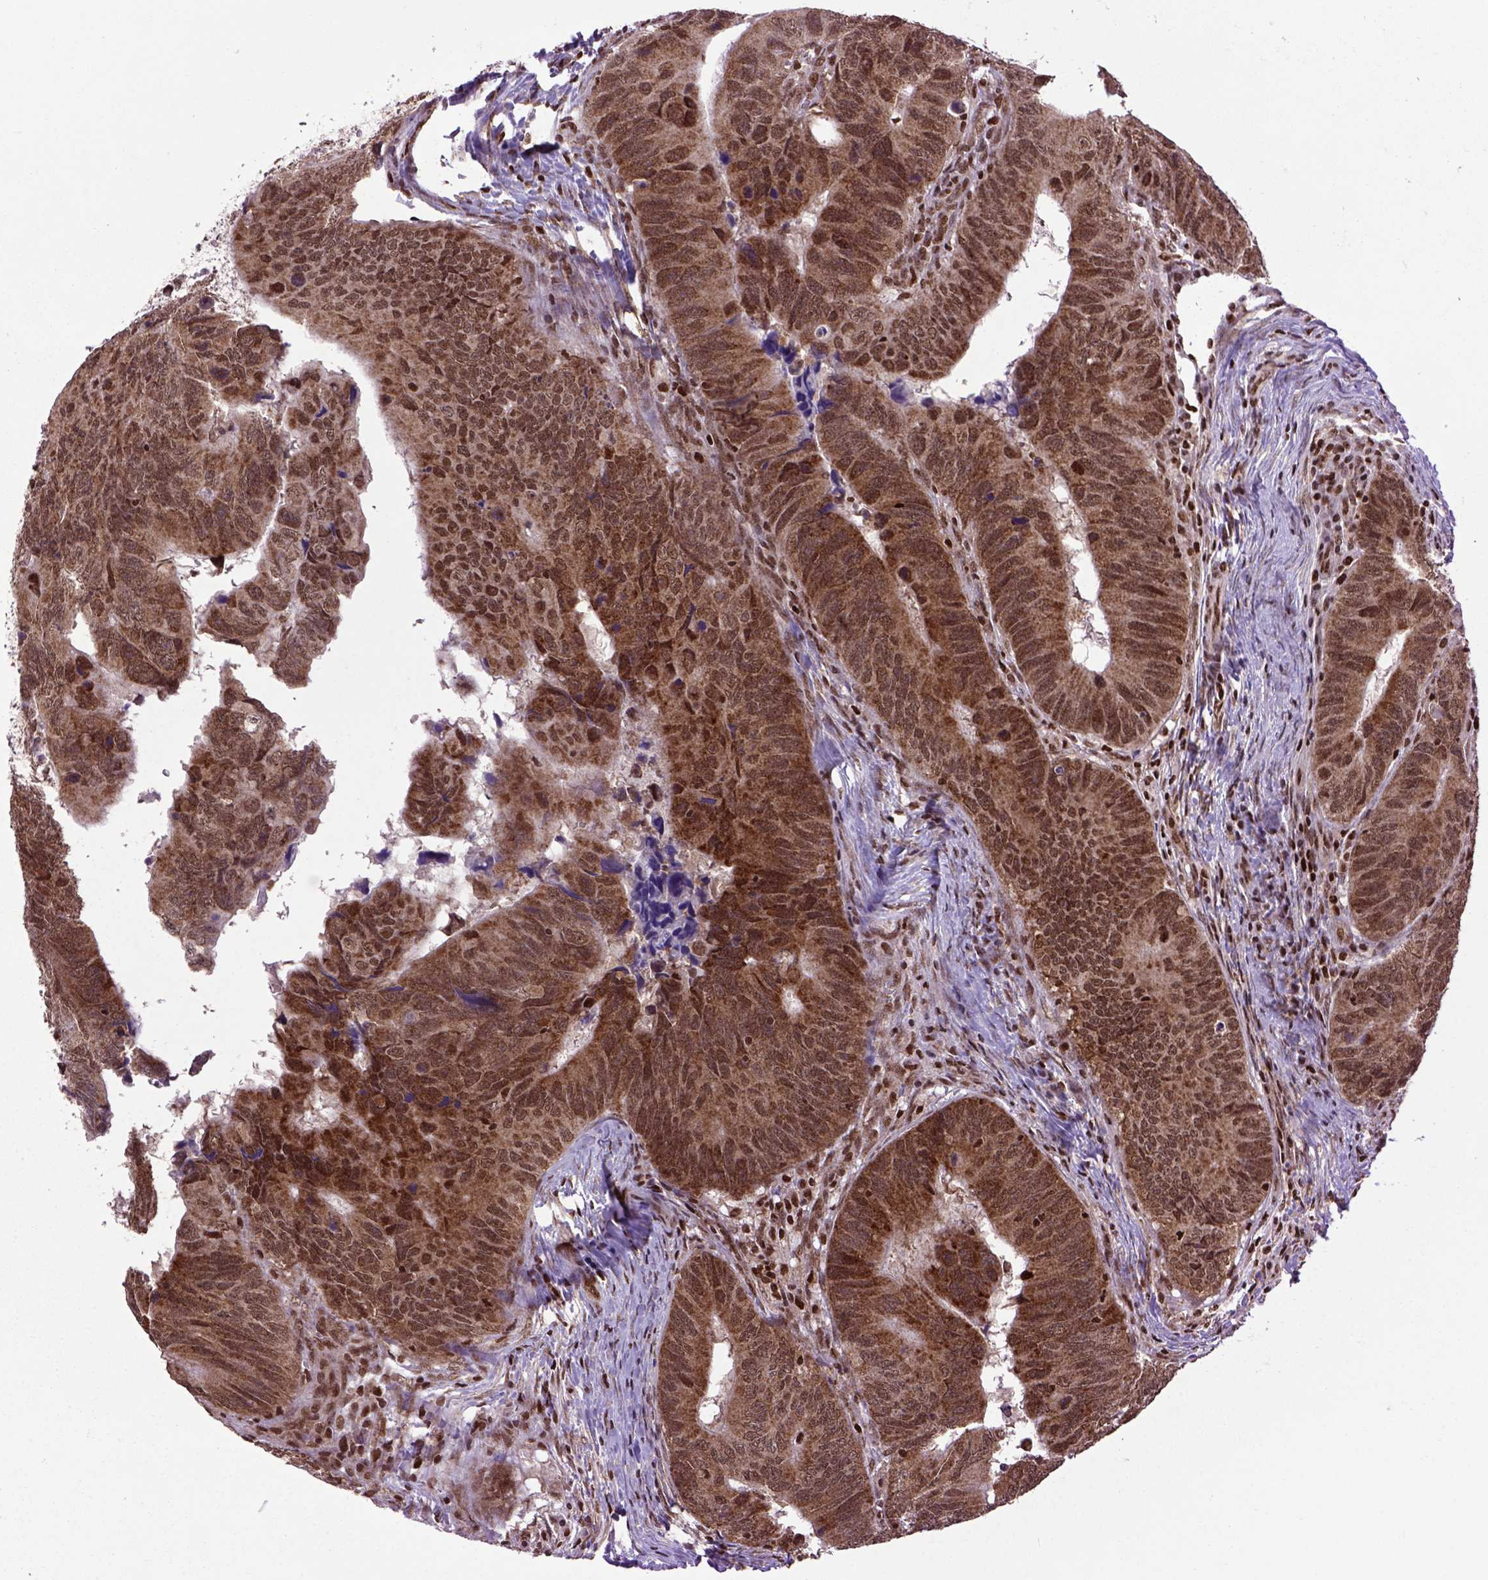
{"staining": {"intensity": "strong", "quantity": ">75%", "location": "cytoplasmic/membranous,nuclear"}, "tissue": "colorectal cancer", "cell_type": "Tumor cells", "image_type": "cancer", "snomed": [{"axis": "morphology", "description": "Adenocarcinoma, NOS"}, {"axis": "topography", "description": "Colon"}], "caption": "This histopathology image demonstrates colorectal adenocarcinoma stained with IHC to label a protein in brown. The cytoplasmic/membranous and nuclear of tumor cells show strong positivity for the protein. Nuclei are counter-stained blue.", "gene": "CELF1", "patient": {"sex": "female", "age": 82}}